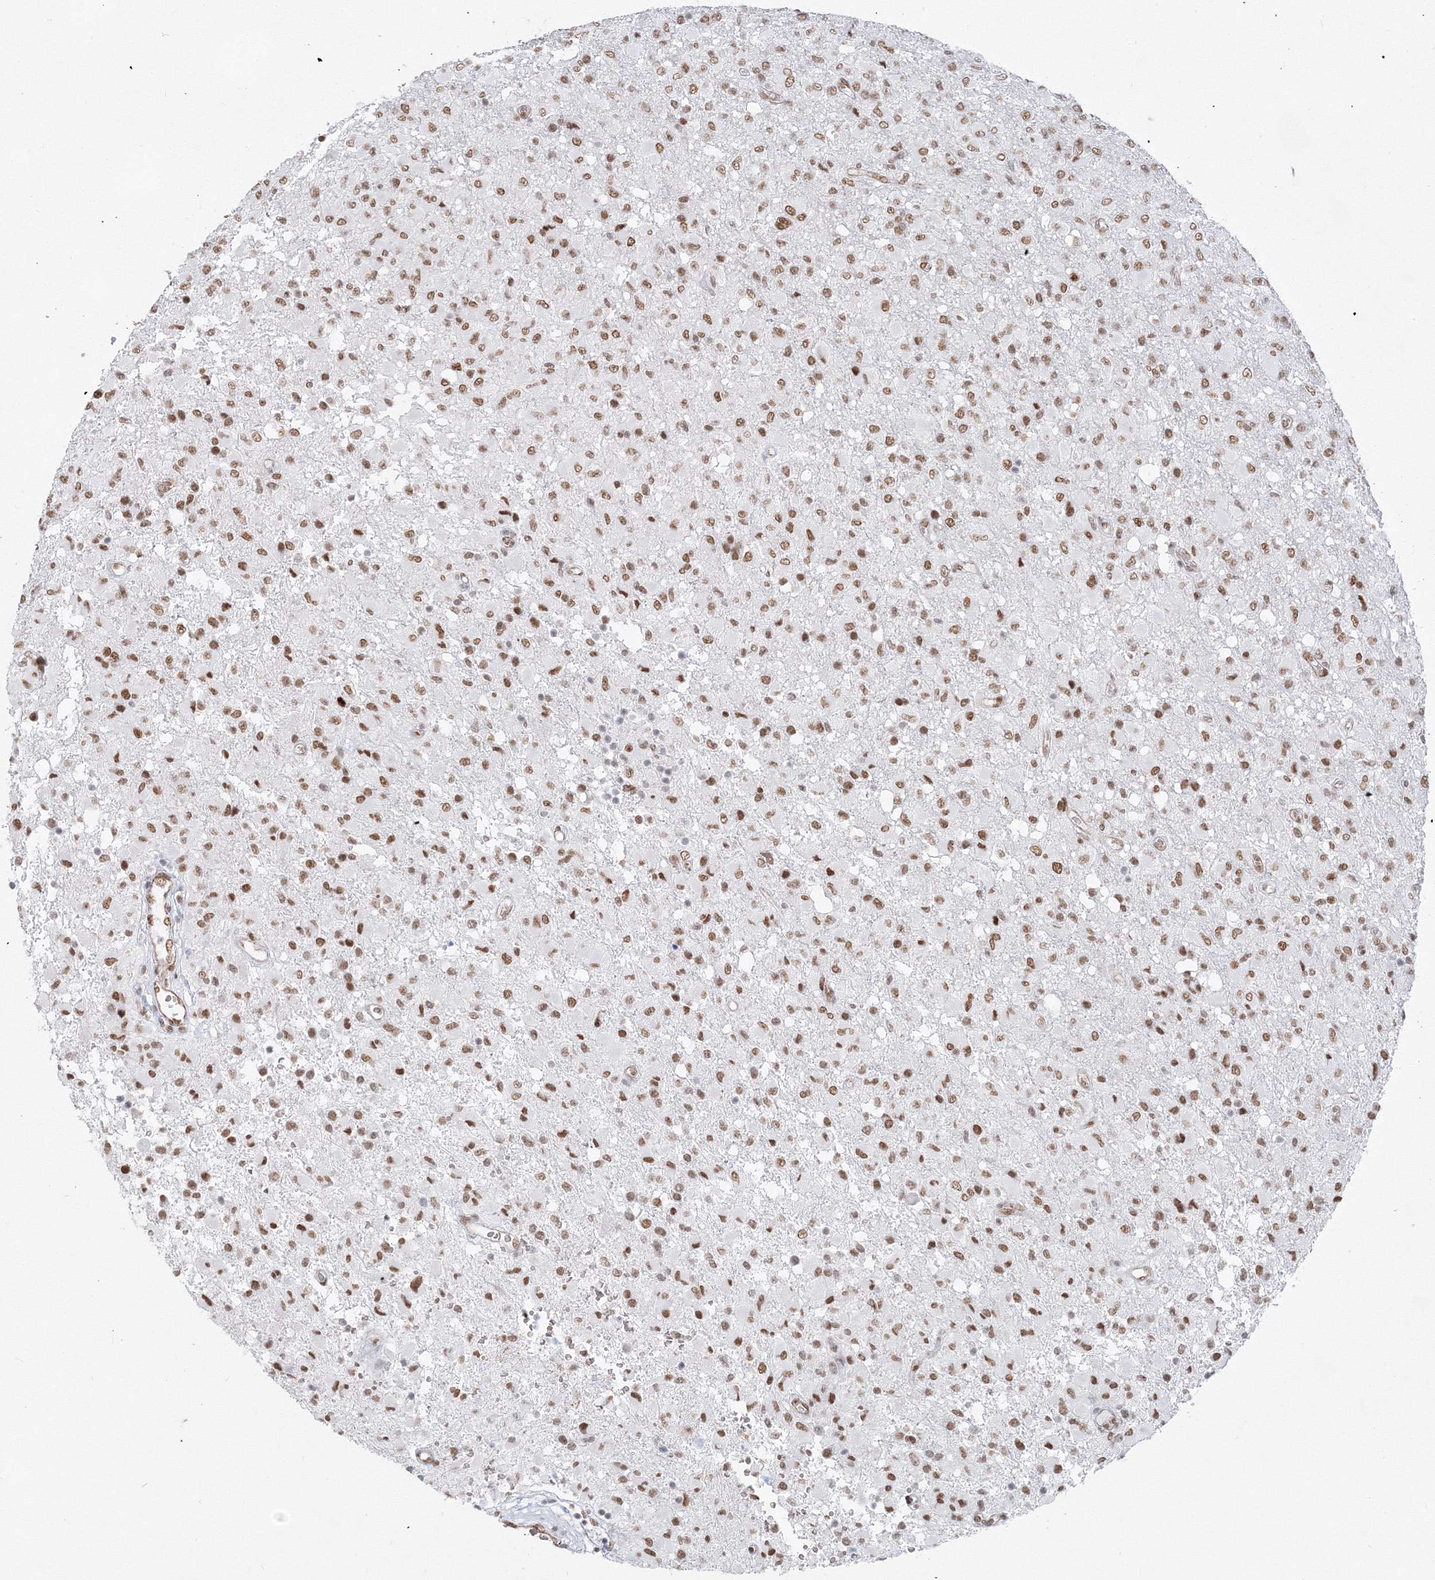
{"staining": {"intensity": "moderate", "quantity": ">75%", "location": "nuclear"}, "tissue": "glioma", "cell_type": "Tumor cells", "image_type": "cancer", "snomed": [{"axis": "morphology", "description": "Glioma, malignant, High grade"}, {"axis": "topography", "description": "Brain"}], "caption": "High-magnification brightfield microscopy of malignant high-grade glioma stained with DAB (3,3'-diaminobenzidine) (brown) and counterstained with hematoxylin (blue). tumor cells exhibit moderate nuclear expression is present in approximately>75% of cells.", "gene": "ZNF638", "patient": {"sex": "female", "age": 57}}